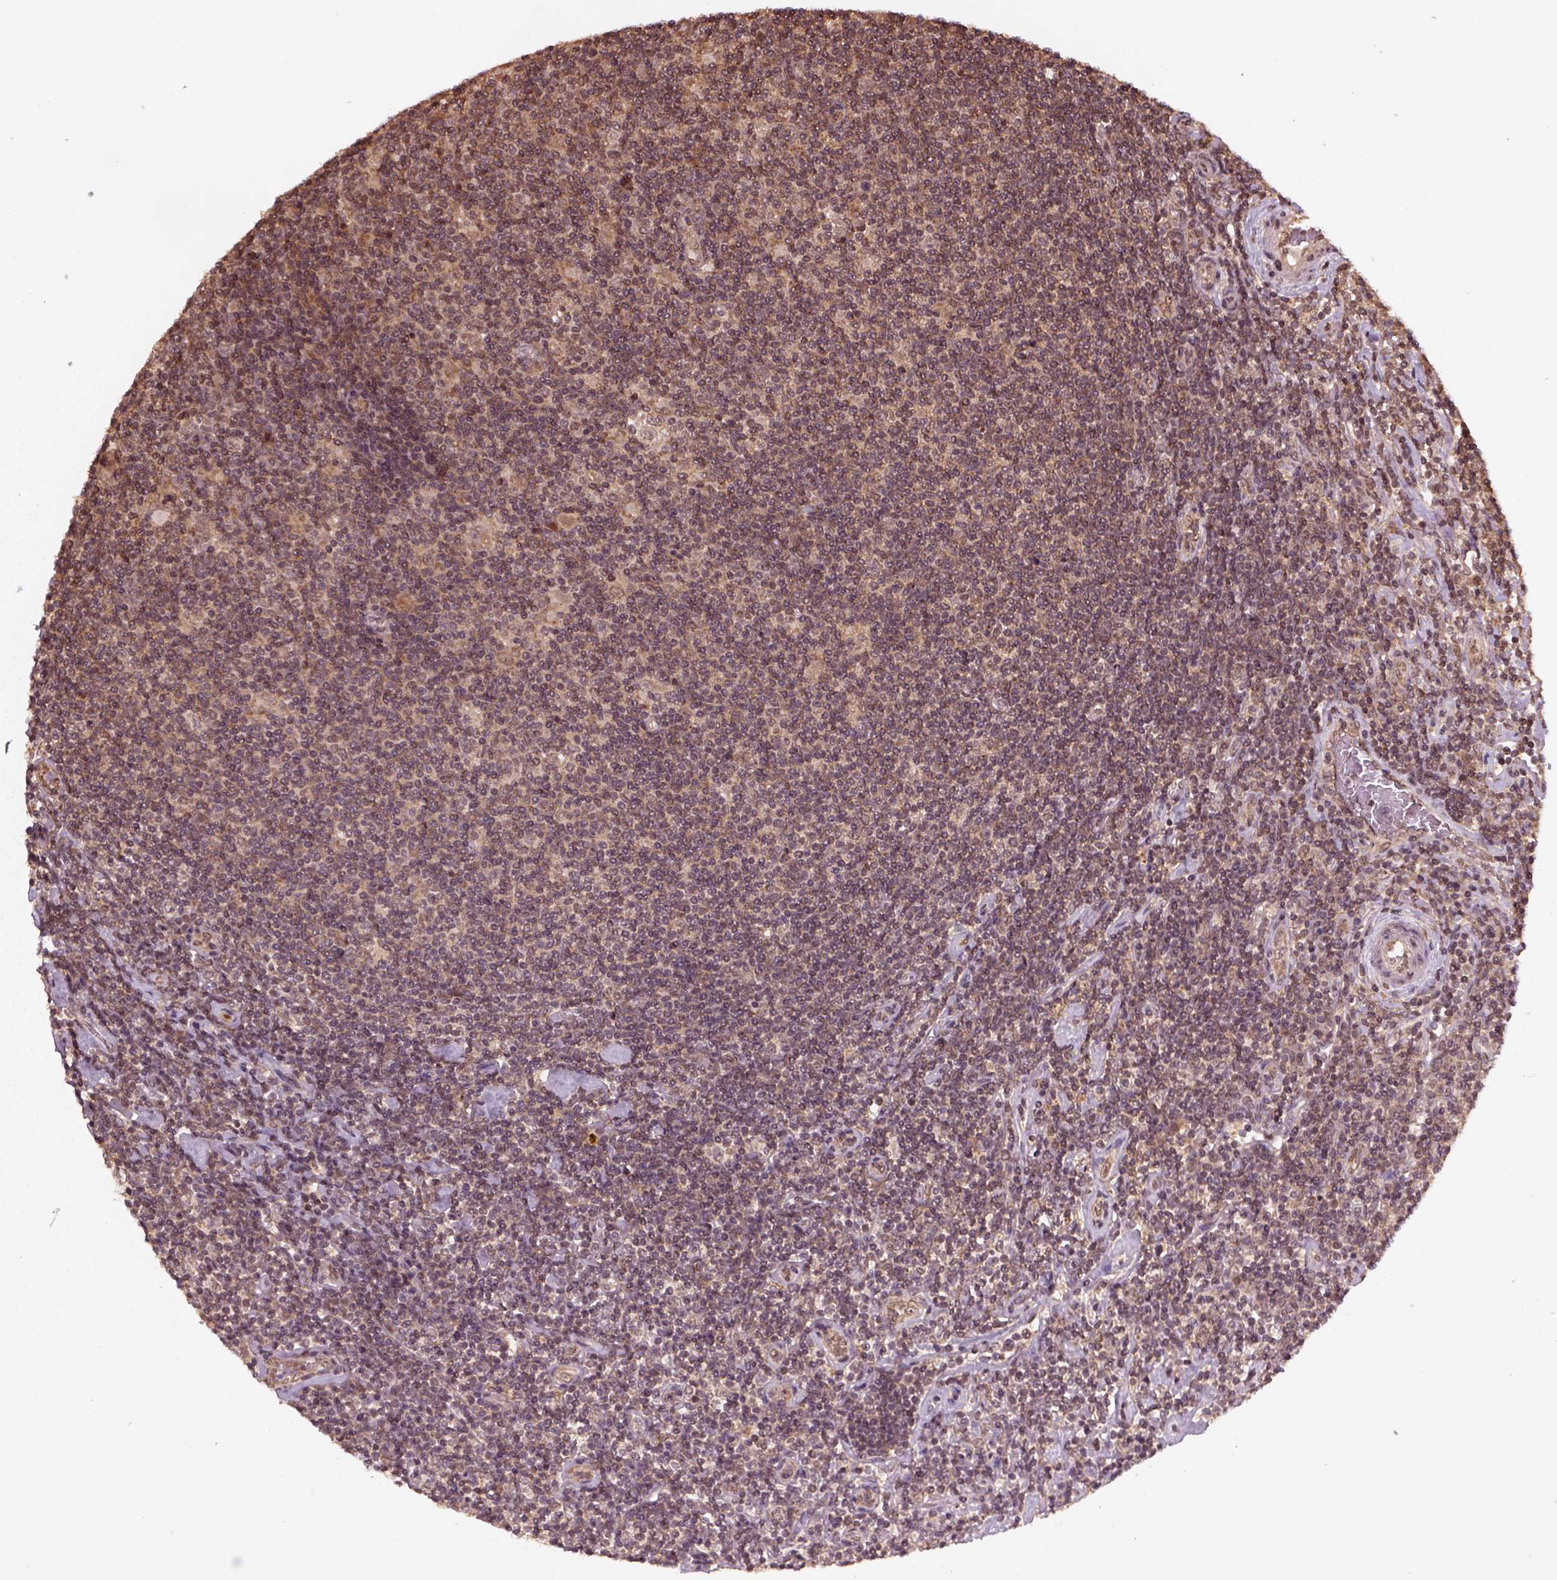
{"staining": {"intensity": "weak", "quantity": ">75%", "location": "cytoplasmic/membranous"}, "tissue": "lymphoma", "cell_type": "Tumor cells", "image_type": "cancer", "snomed": [{"axis": "morphology", "description": "Hodgkin's disease, NOS"}, {"axis": "topography", "description": "Lymph node"}], "caption": "There is low levels of weak cytoplasmic/membranous positivity in tumor cells of lymphoma, as demonstrated by immunohistochemical staining (brown color).", "gene": "NUDT9", "patient": {"sex": "male", "age": 40}}